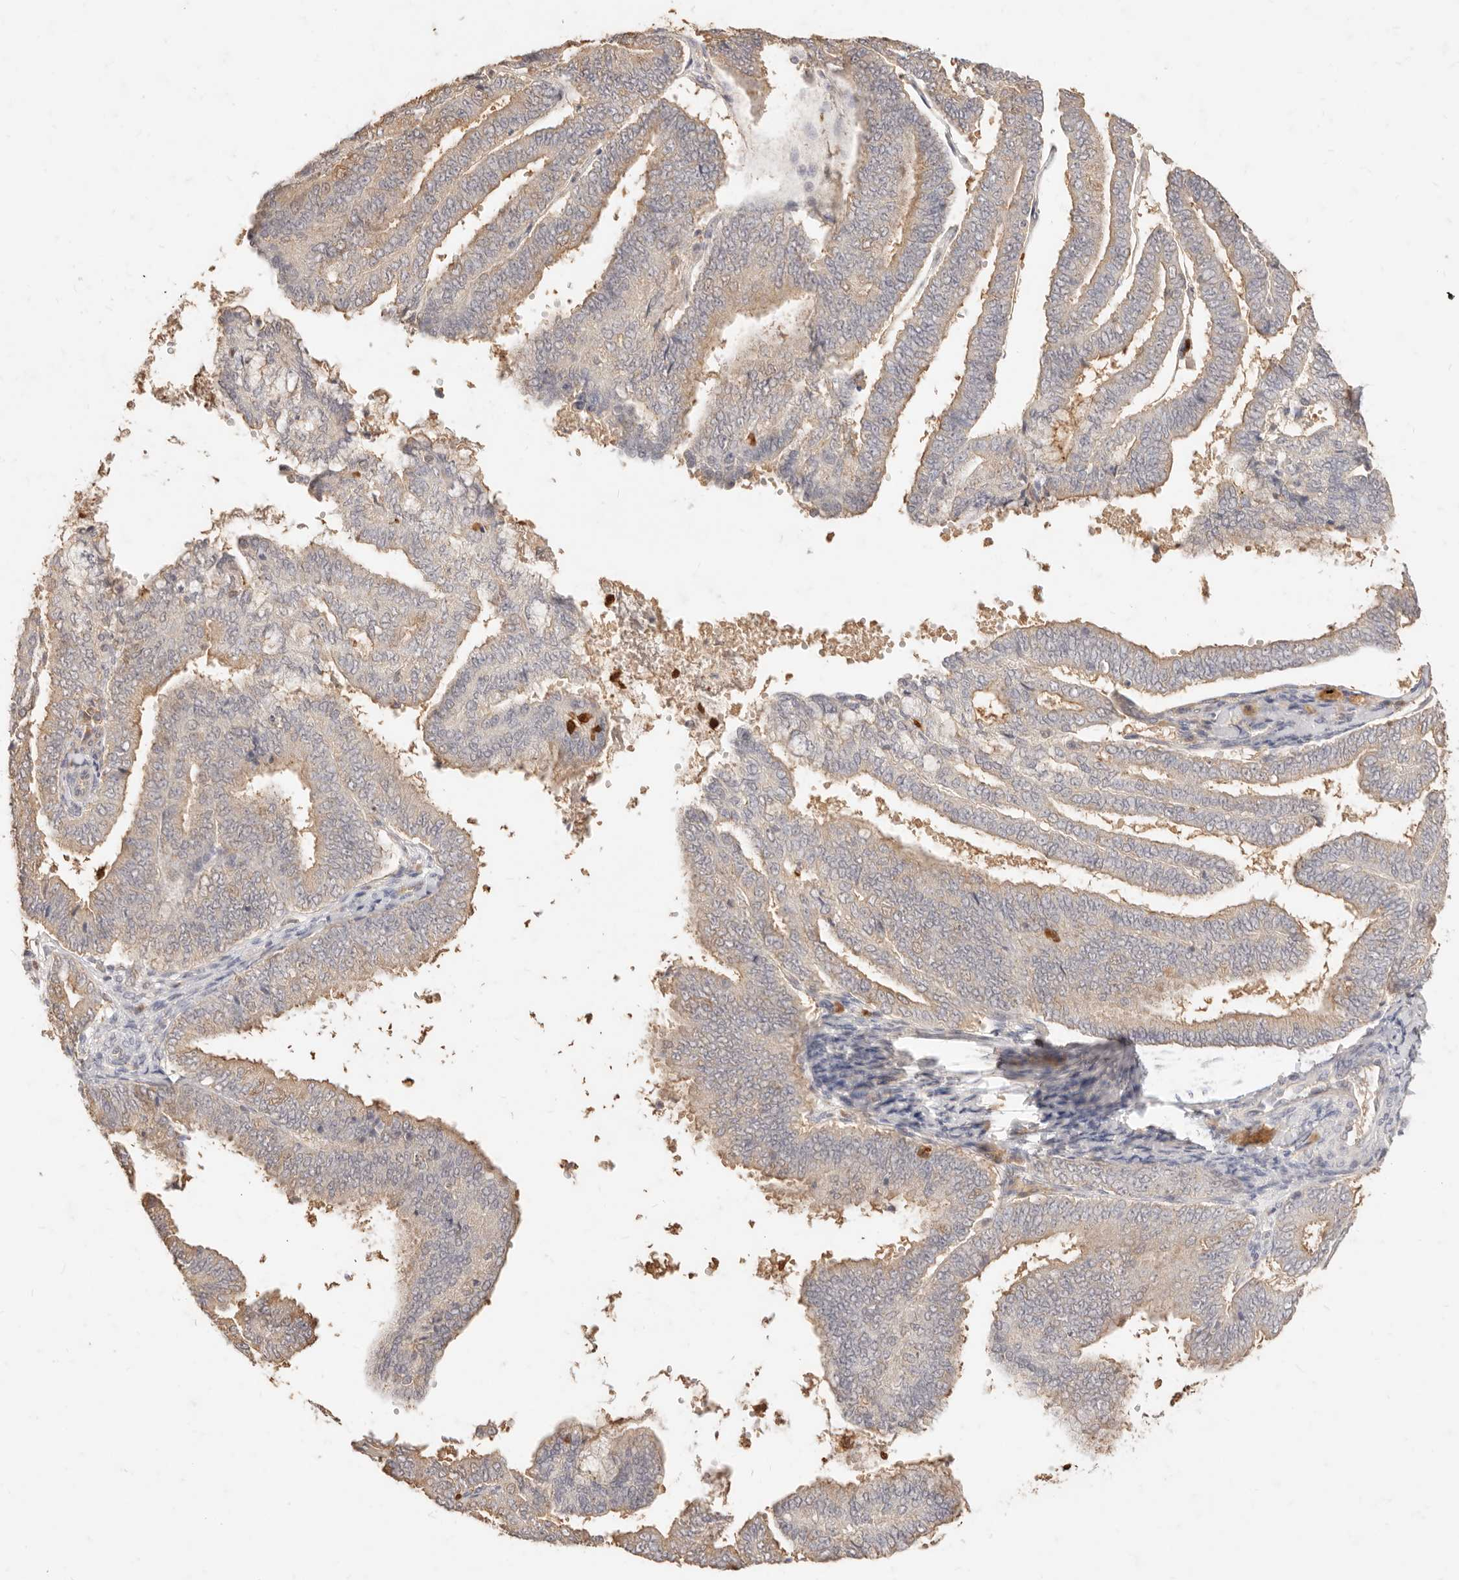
{"staining": {"intensity": "weak", "quantity": "25%-75%", "location": "cytoplasmic/membranous"}, "tissue": "endometrial cancer", "cell_type": "Tumor cells", "image_type": "cancer", "snomed": [{"axis": "morphology", "description": "Adenocarcinoma, NOS"}, {"axis": "topography", "description": "Endometrium"}], "caption": "Immunohistochemical staining of endometrial adenocarcinoma exhibits low levels of weak cytoplasmic/membranous staining in approximately 25%-75% of tumor cells. The staining is performed using DAB brown chromogen to label protein expression. The nuclei are counter-stained blue using hematoxylin.", "gene": "TMTC2", "patient": {"sex": "female", "age": 63}}